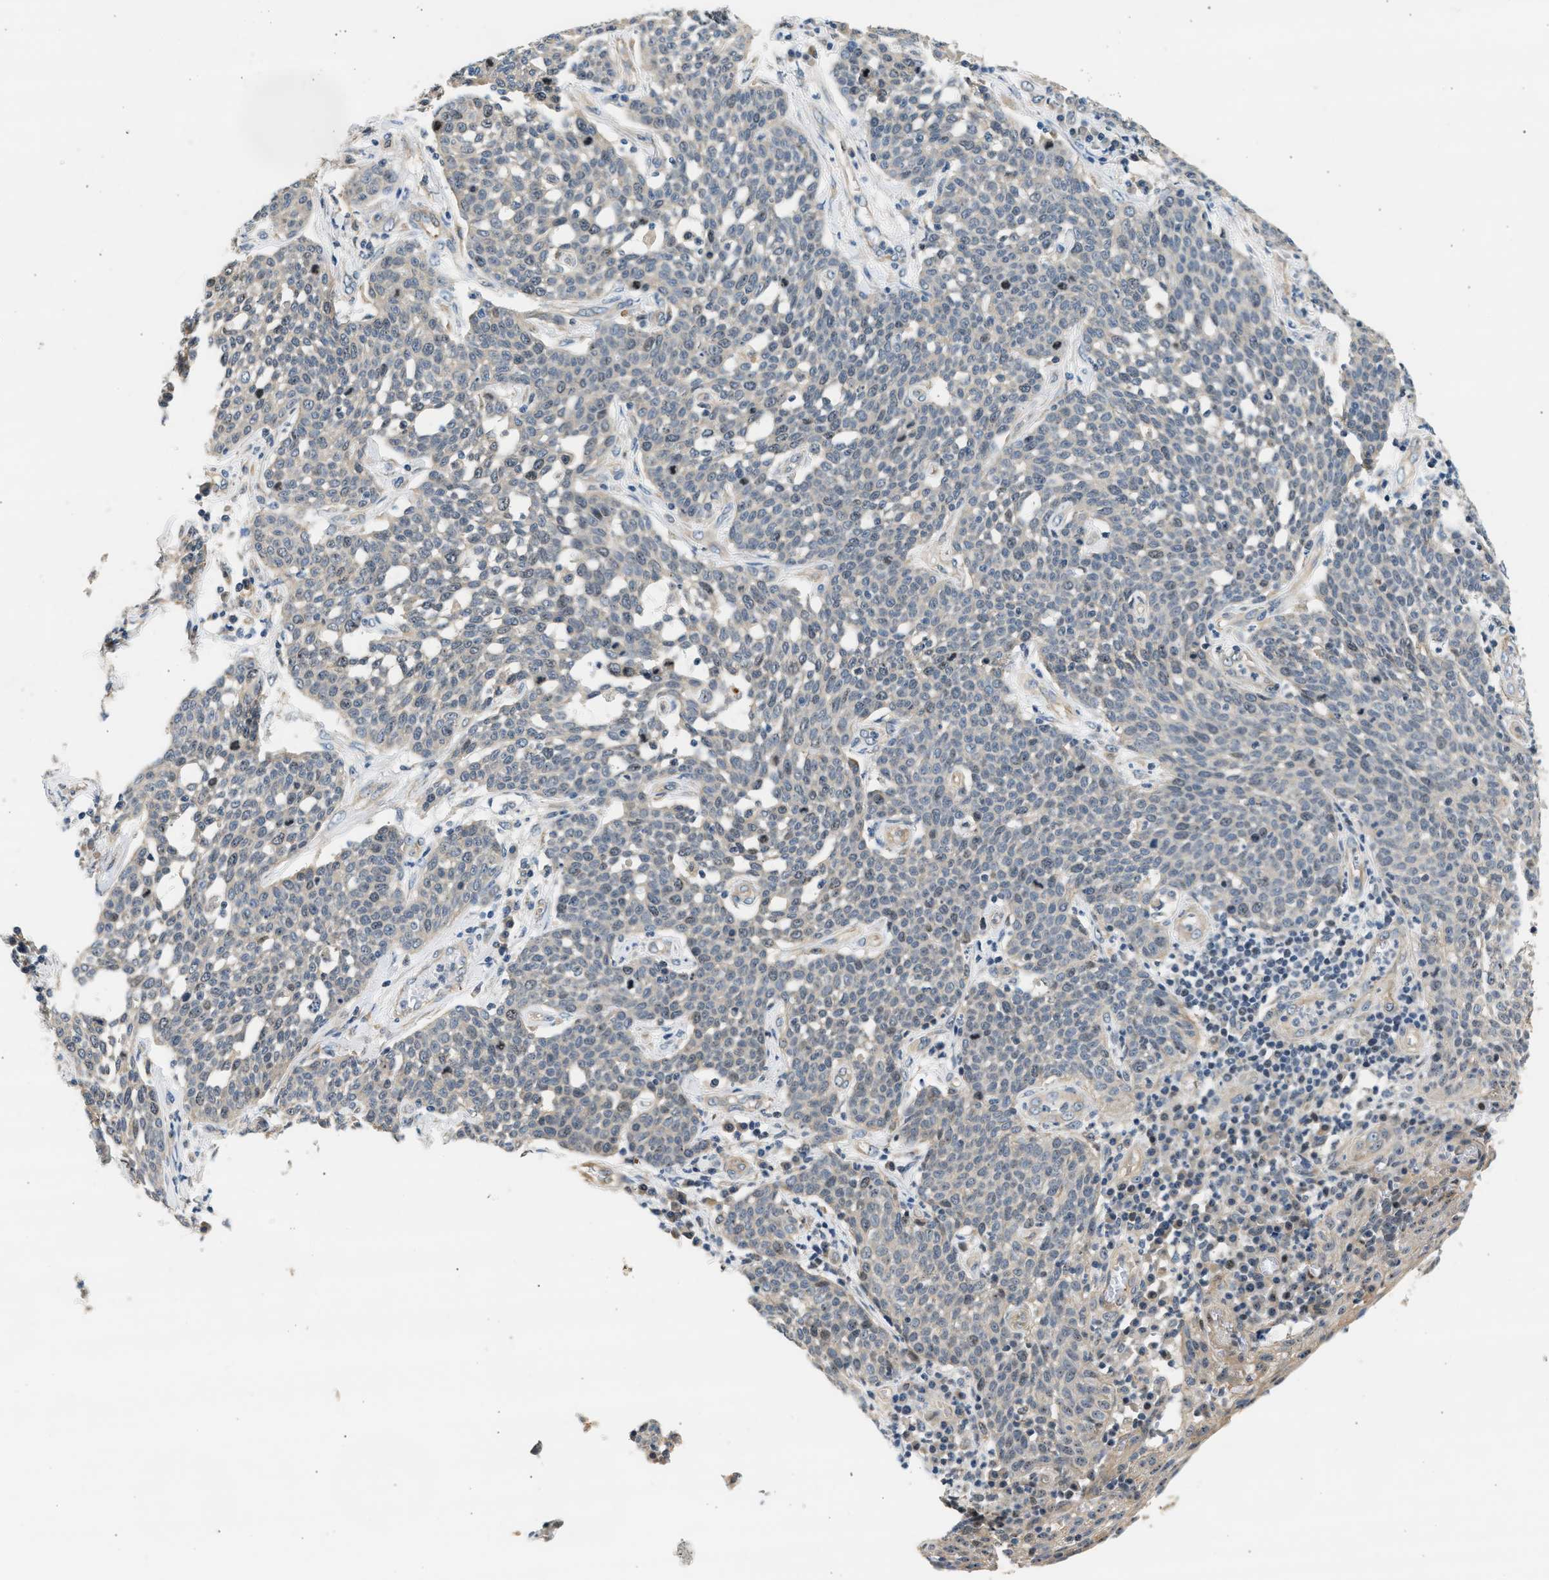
{"staining": {"intensity": "negative", "quantity": "none", "location": "none"}, "tissue": "cervical cancer", "cell_type": "Tumor cells", "image_type": "cancer", "snomed": [{"axis": "morphology", "description": "Squamous cell carcinoma, NOS"}, {"axis": "topography", "description": "Cervix"}], "caption": "Micrograph shows no significant protein positivity in tumor cells of cervical squamous cell carcinoma. The staining is performed using DAB (3,3'-diaminobenzidine) brown chromogen with nuclei counter-stained in using hematoxylin.", "gene": "WDR31", "patient": {"sex": "female", "age": 34}}